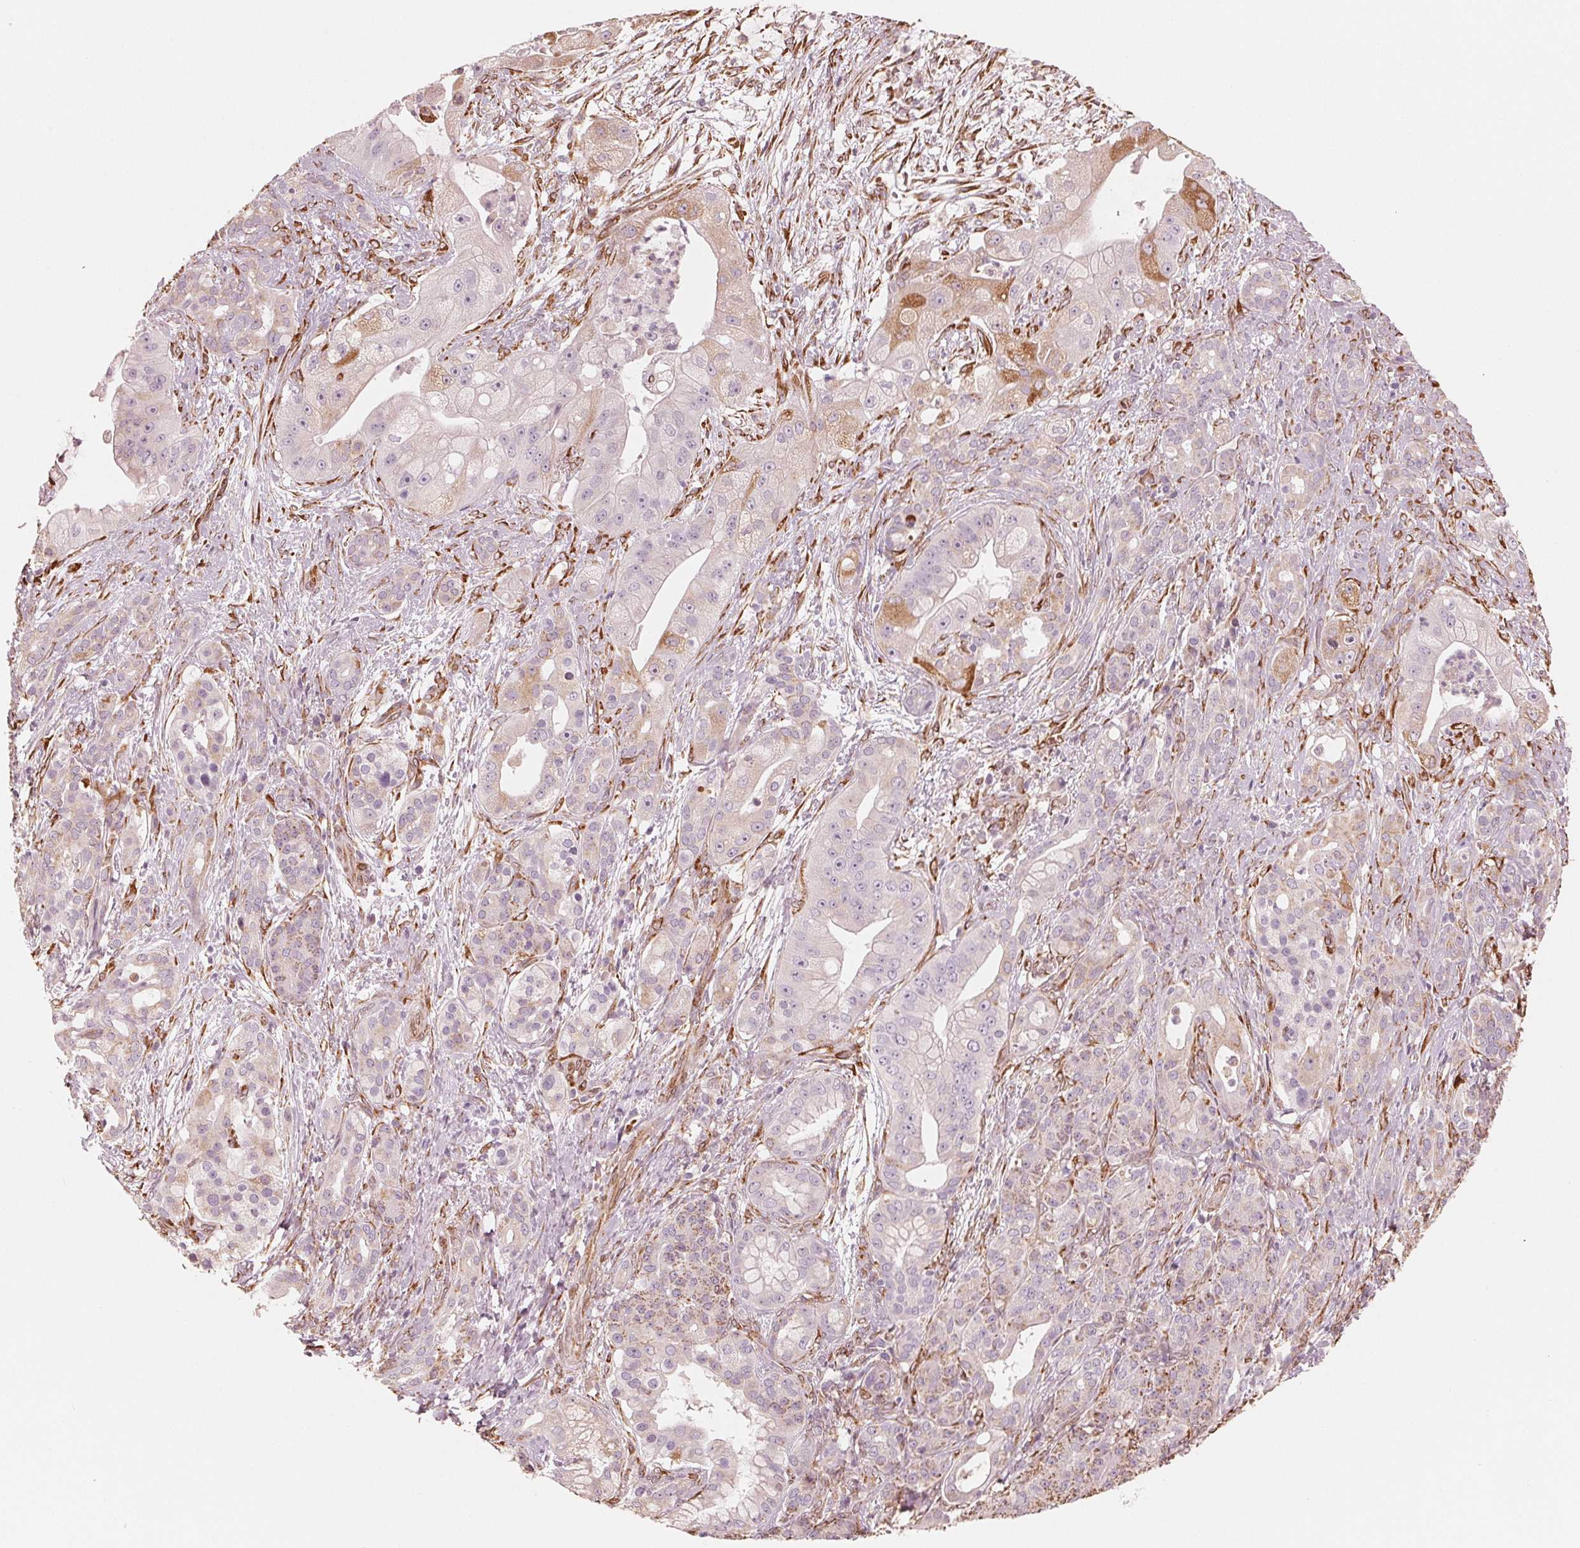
{"staining": {"intensity": "moderate", "quantity": "<25%", "location": "cytoplasmic/membranous"}, "tissue": "pancreatic cancer", "cell_type": "Tumor cells", "image_type": "cancer", "snomed": [{"axis": "morphology", "description": "Normal tissue, NOS"}, {"axis": "morphology", "description": "Inflammation, NOS"}, {"axis": "morphology", "description": "Adenocarcinoma, NOS"}, {"axis": "topography", "description": "Pancreas"}], "caption": "Pancreatic cancer stained with a brown dye reveals moderate cytoplasmic/membranous positive expression in about <25% of tumor cells.", "gene": "IKBIP", "patient": {"sex": "male", "age": 57}}